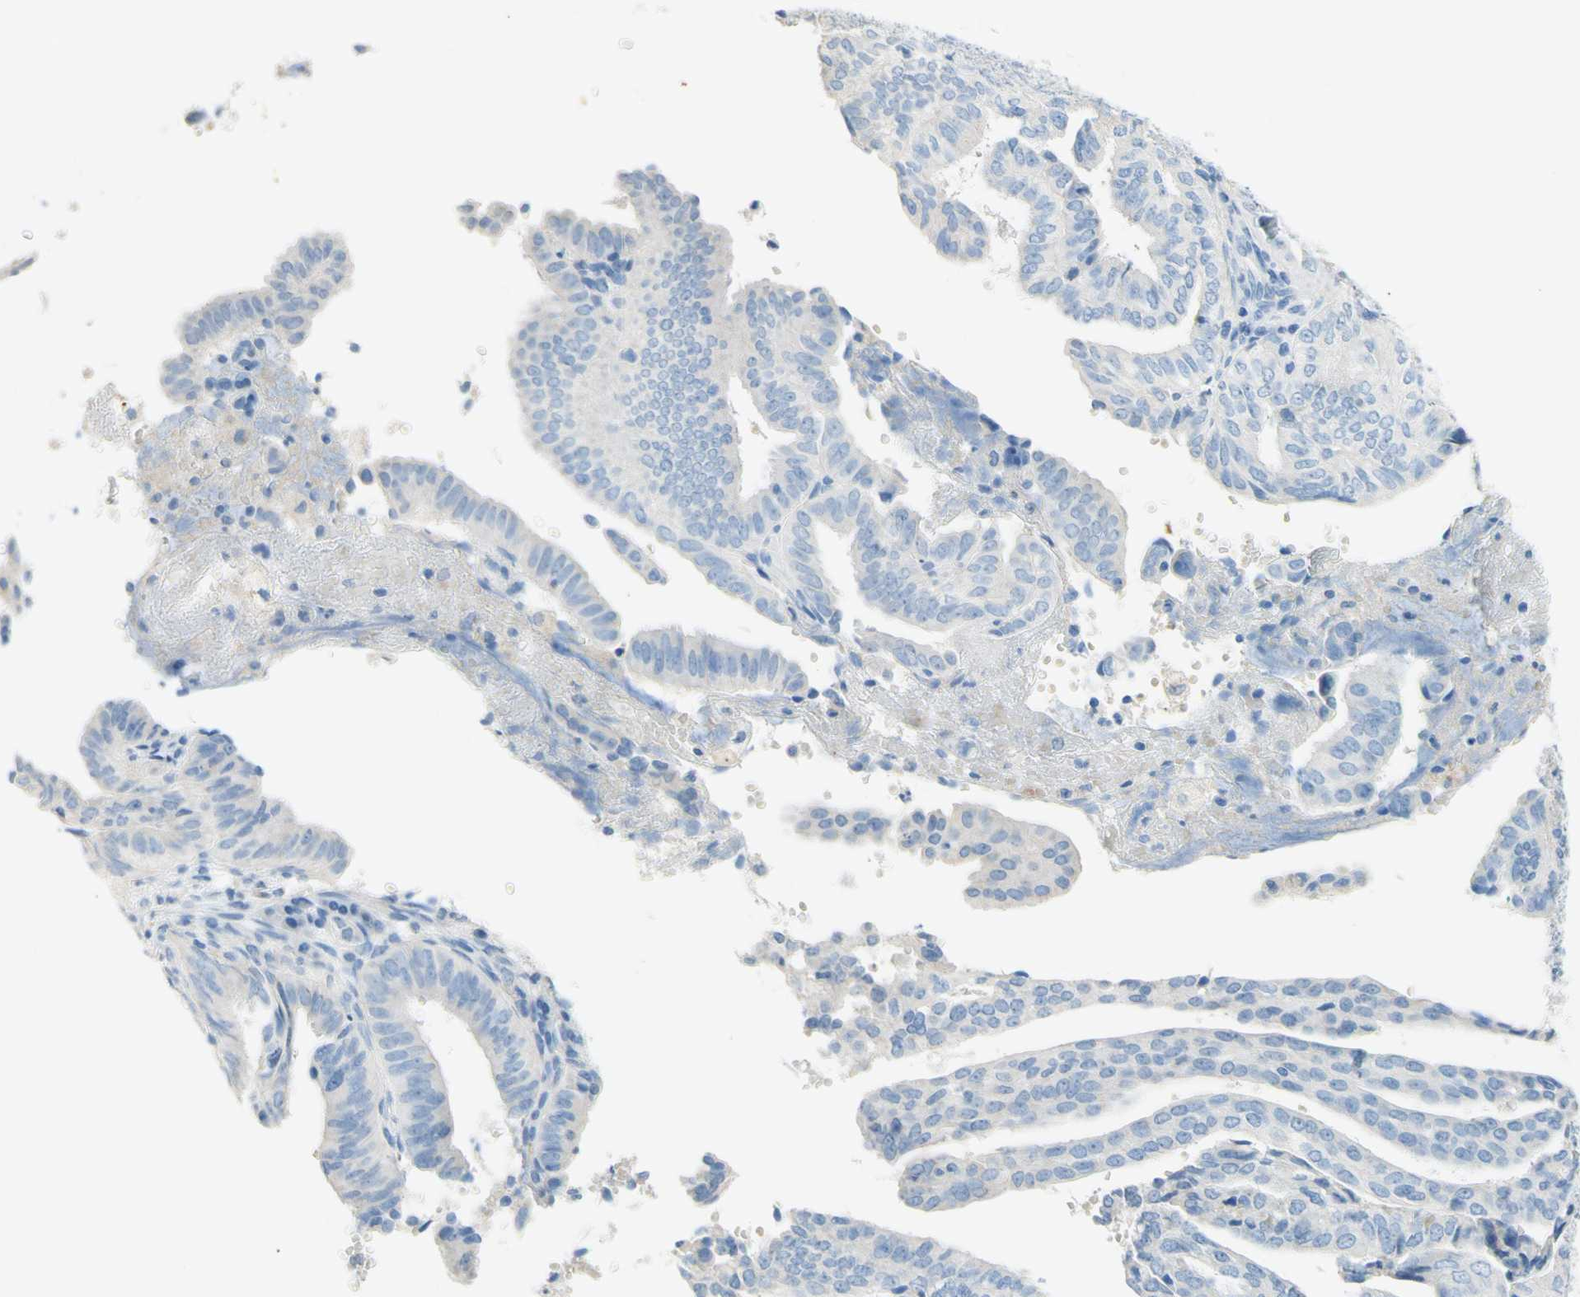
{"staining": {"intensity": "negative", "quantity": "none", "location": "none"}, "tissue": "endometrial cancer", "cell_type": "Tumor cells", "image_type": "cancer", "snomed": [{"axis": "morphology", "description": "Adenocarcinoma, NOS"}, {"axis": "topography", "description": "Endometrium"}], "caption": "High power microscopy photomicrograph of an immunohistochemistry (IHC) micrograph of endometrial cancer, revealing no significant positivity in tumor cells.", "gene": "POLR2J3", "patient": {"sex": "female", "age": 58}}